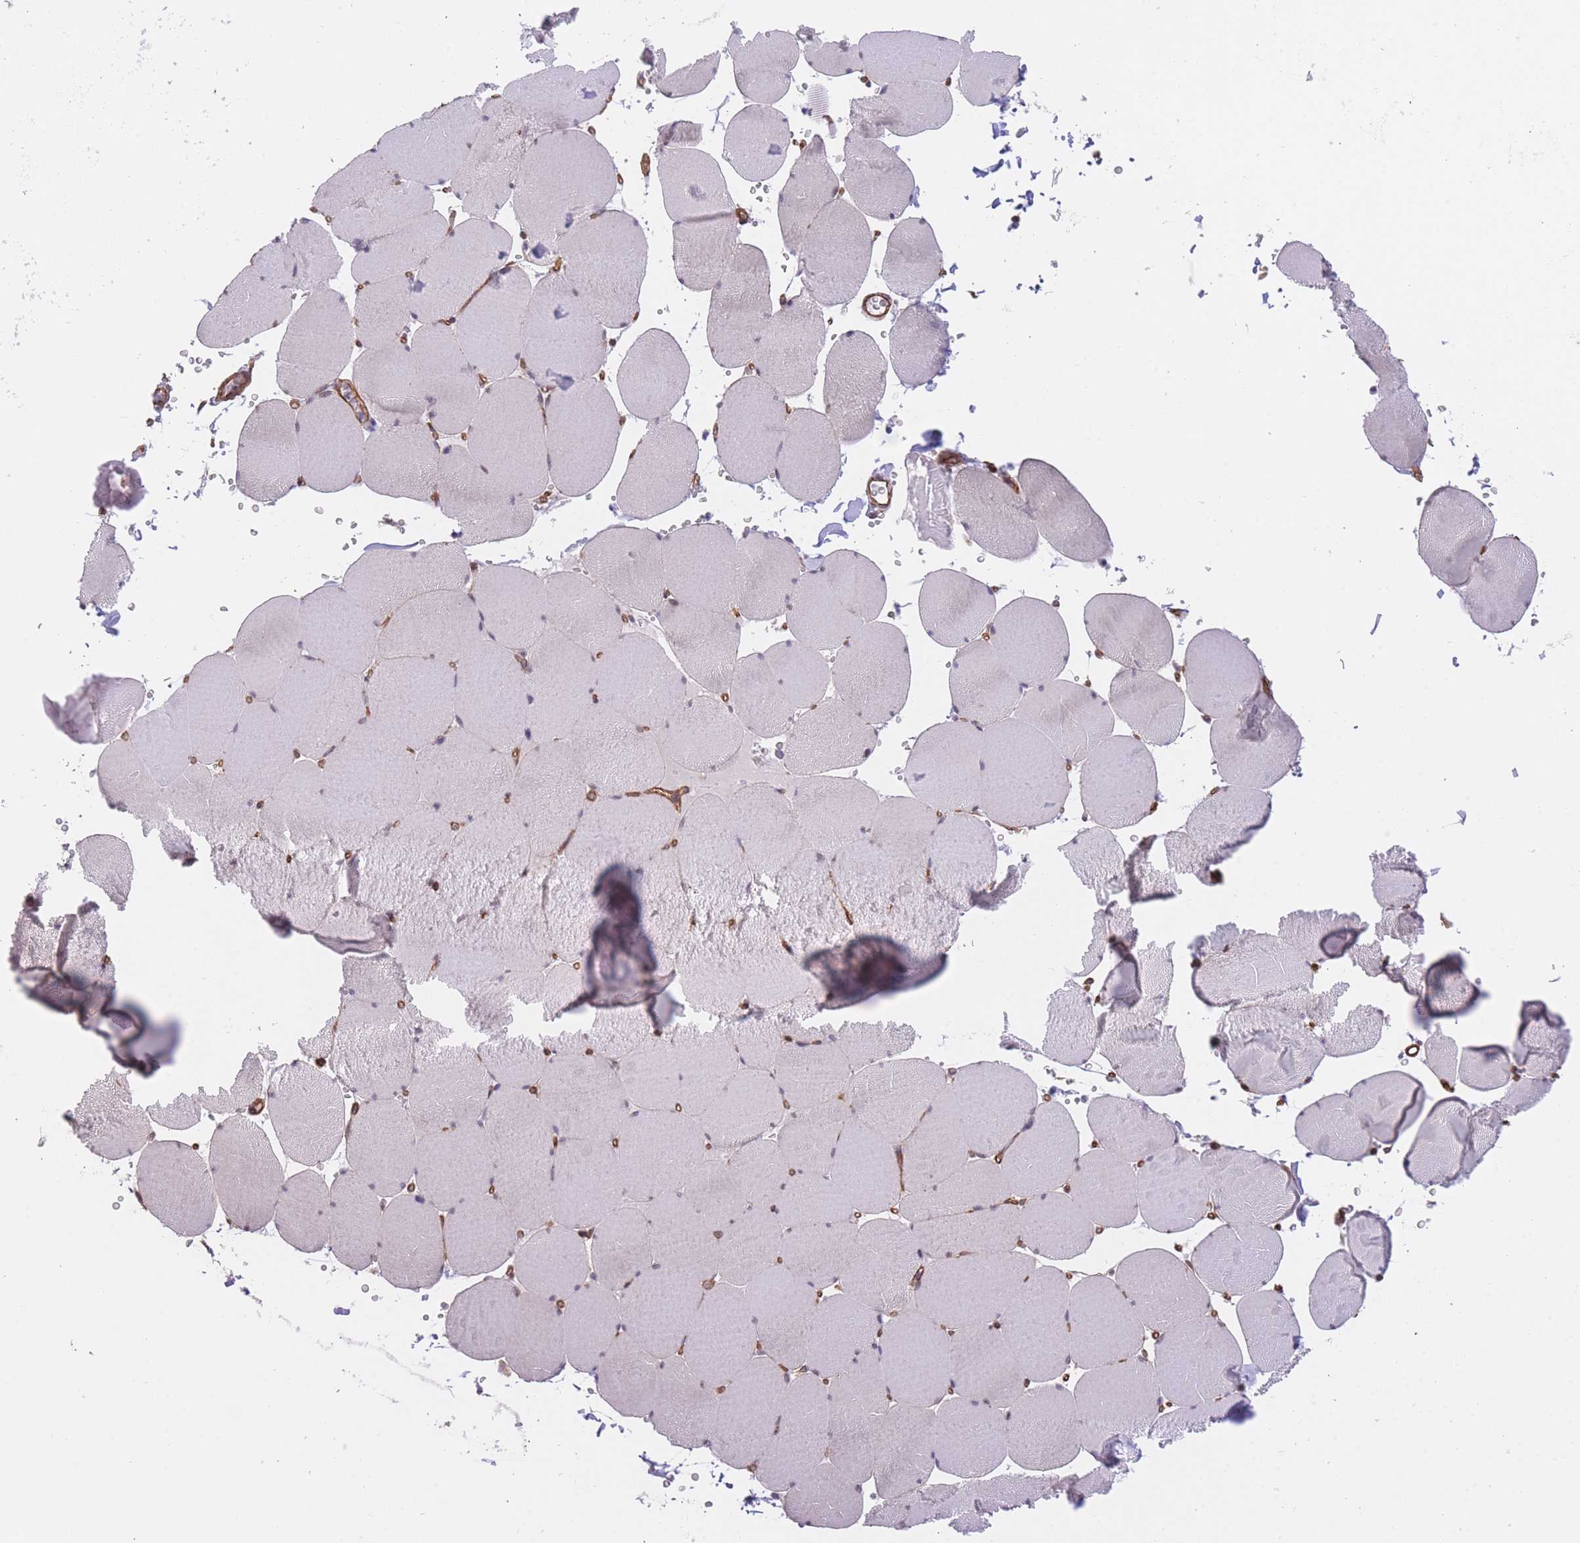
{"staining": {"intensity": "negative", "quantity": "none", "location": "none"}, "tissue": "skeletal muscle", "cell_type": "Myocytes", "image_type": "normal", "snomed": [{"axis": "morphology", "description": "Normal tissue, NOS"}, {"axis": "topography", "description": "Skeletal muscle"}, {"axis": "topography", "description": "Head-Neck"}], "caption": "This is a micrograph of IHC staining of unremarkable skeletal muscle, which shows no expression in myocytes.", "gene": "QTRT1", "patient": {"sex": "male", "age": 66}}